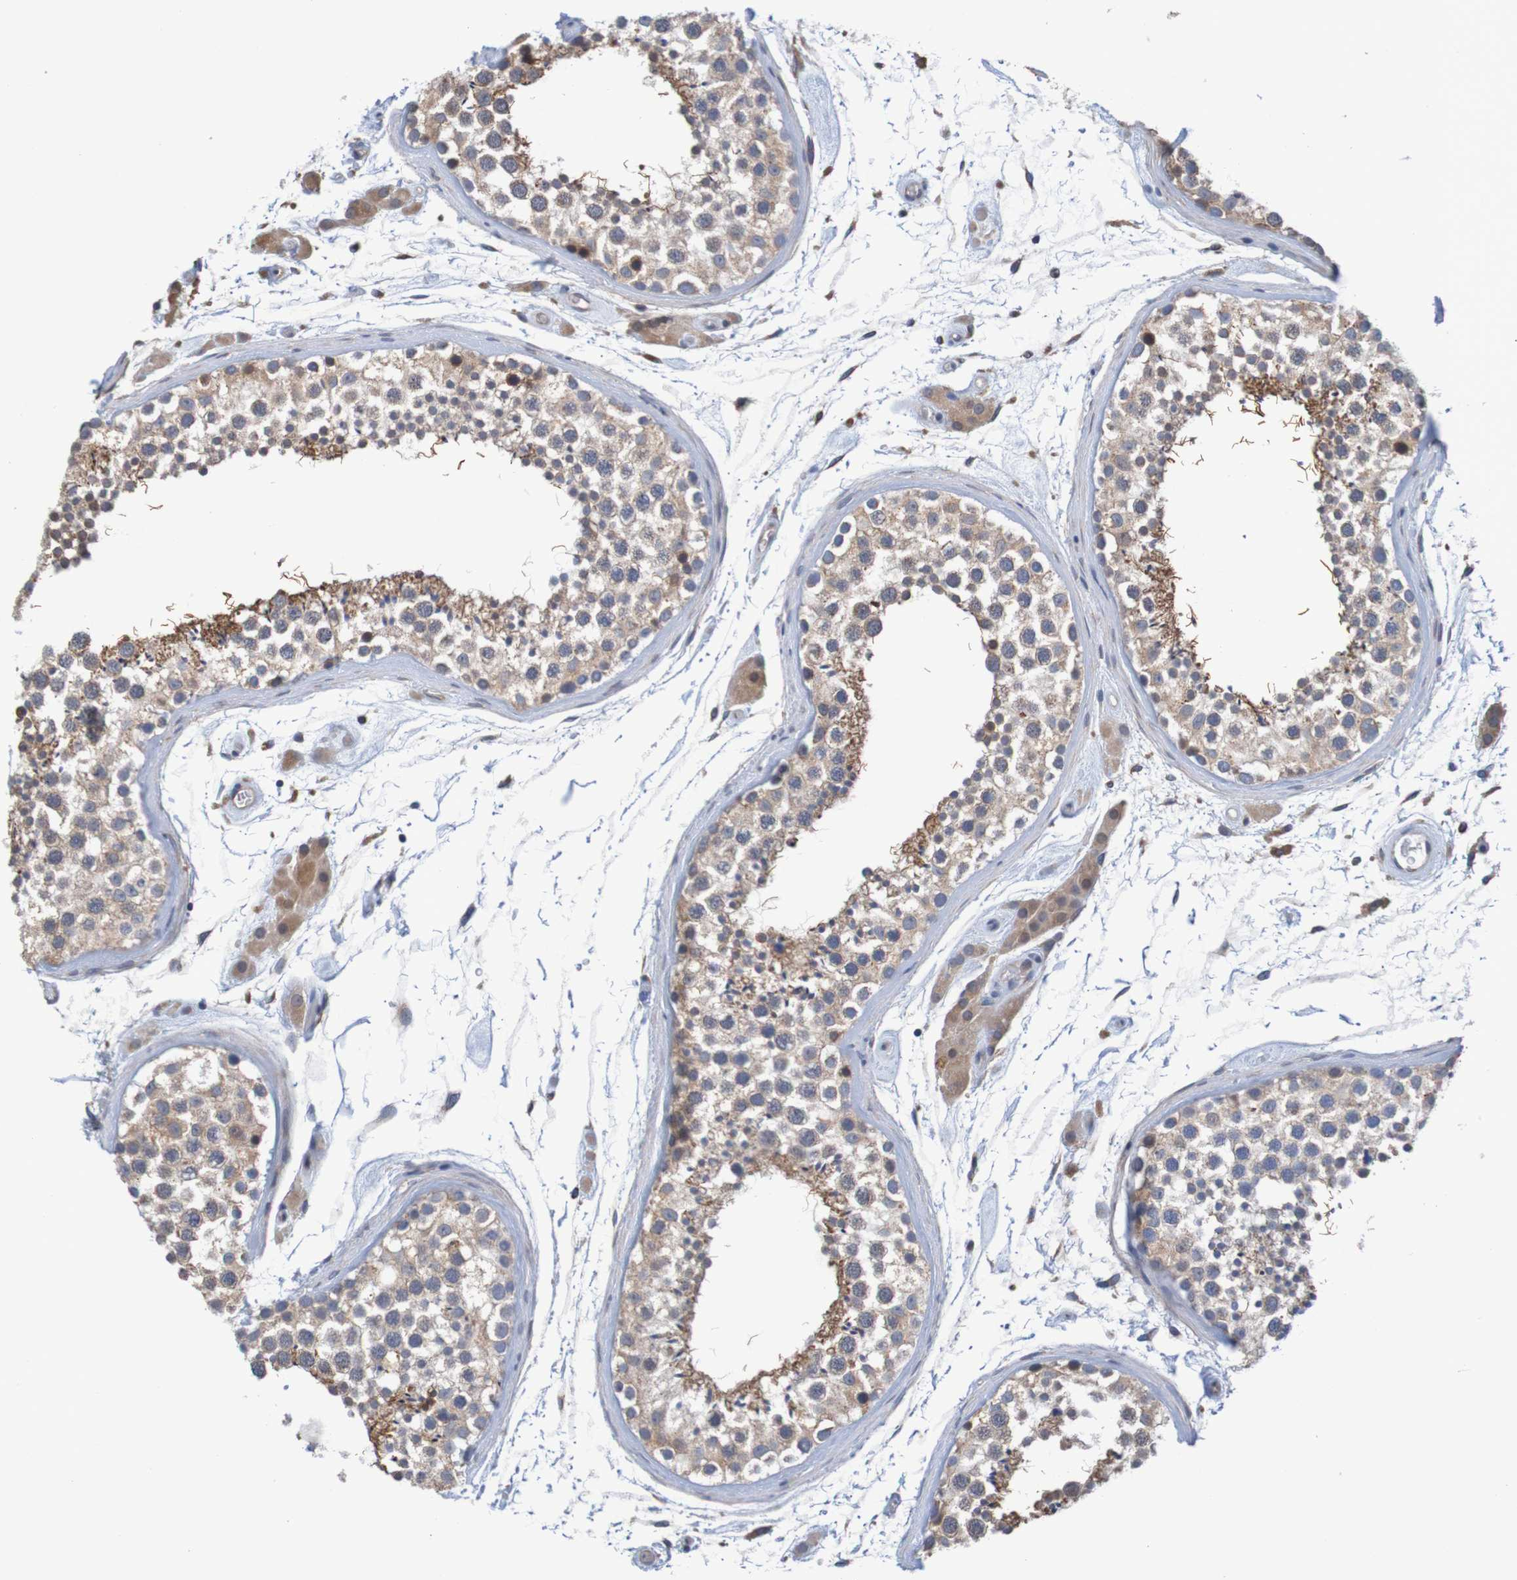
{"staining": {"intensity": "weak", "quantity": ">75%", "location": "cytoplasmic/membranous"}, "tissue": "testis", "cell_type": "Cells in seminiferous ducts", "image_type": "normal", "snomed": [{"axis": "morphology", "description": "Normal tissue, NOS"}, {"axis": "topography", "description": "Testis"}], "caption": "Immunohistochemistry (IHC) of benign human testis reveals low levels of weak cytoplasmic/membranous positivity in about >75% of cells in seminiferous ducts.", "gene": "CLDN18", "patient": {"sex": "male", "age": 46}}